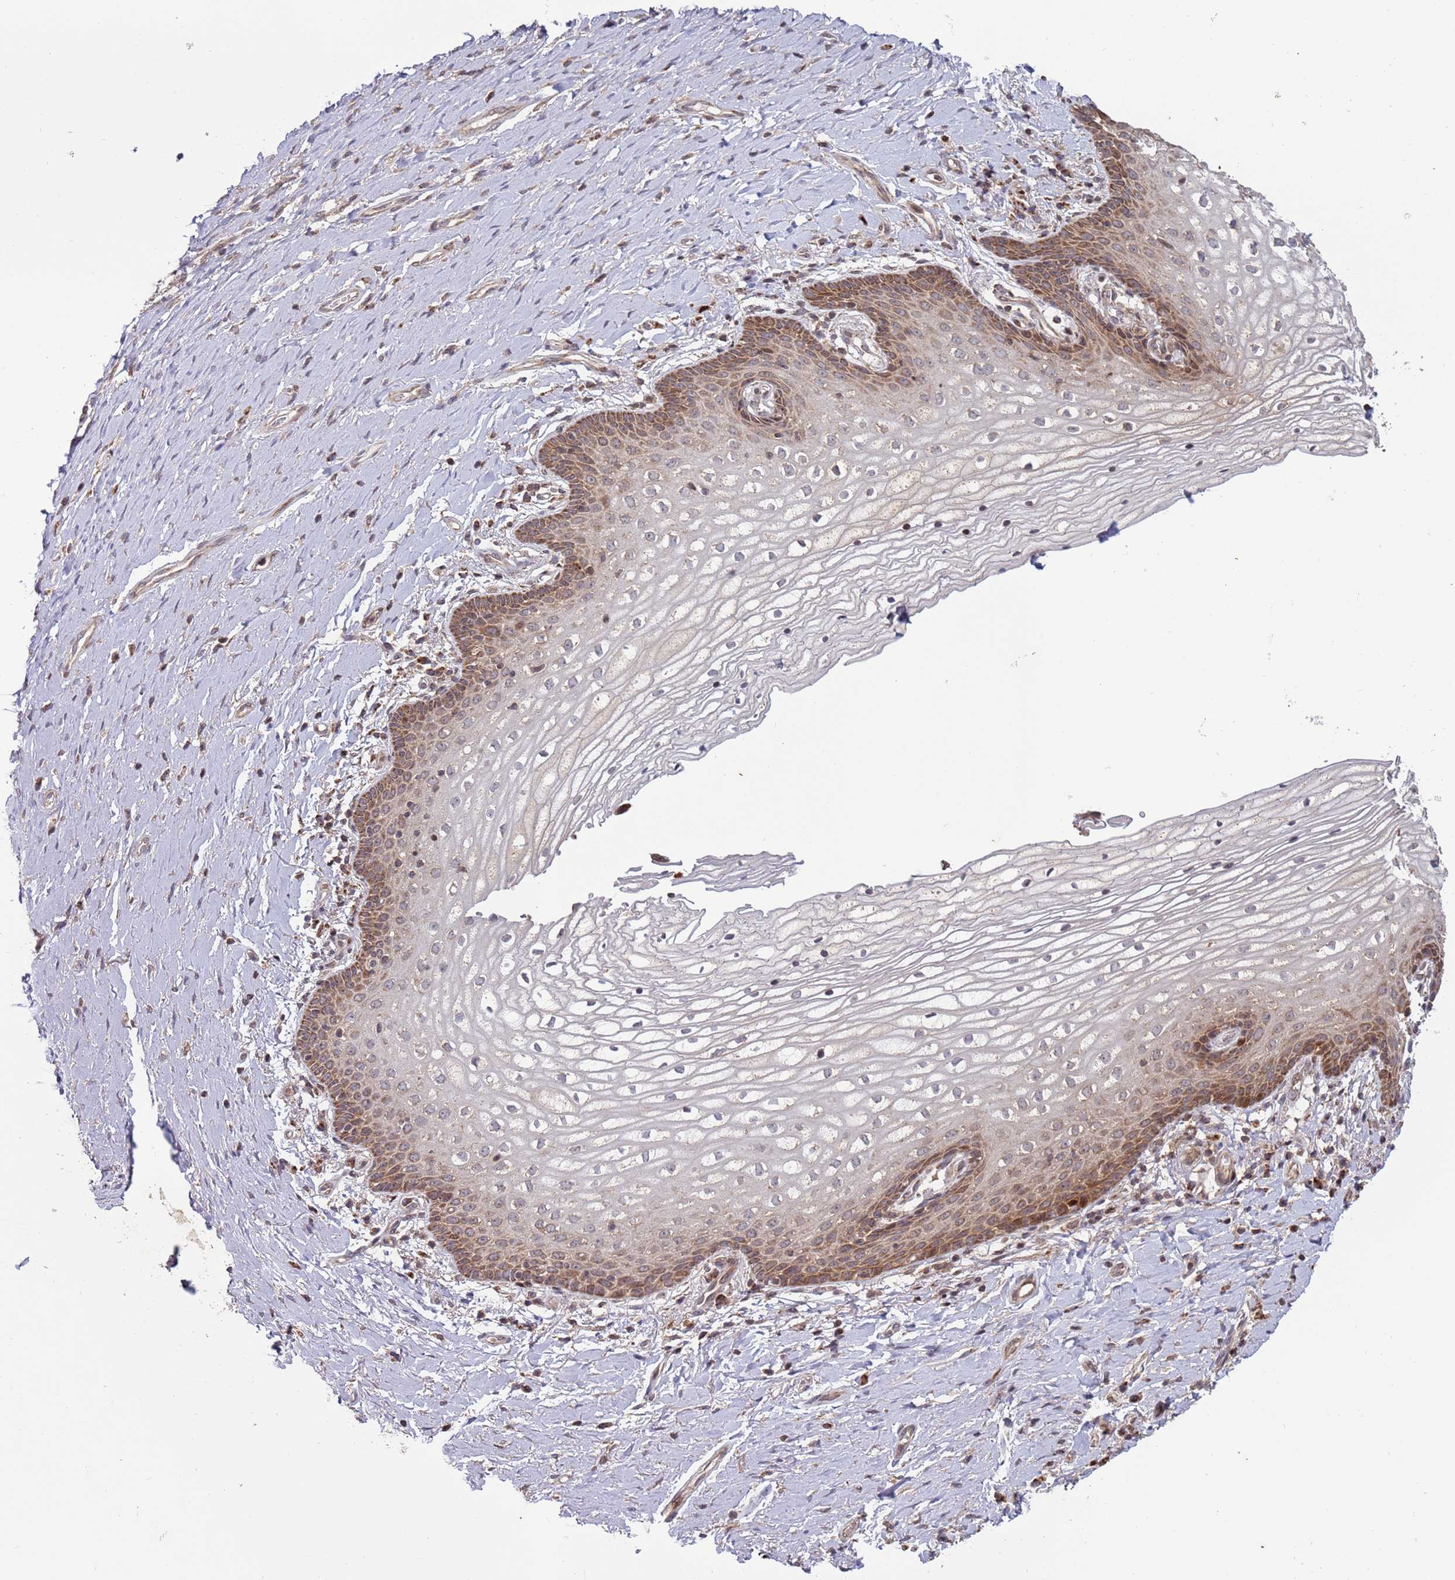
{"staining": {"intensity": "moderate", "quantity": "25%-75%", "location": "cytoplasmic/membranous"}, "tissue": "vagina", "cell_type": "Squamous epithelial cells", "image_type": "normal", "snomed": [{"axis": "morphology", "description": "Normal tissue, NOS"}, {"axis": "topography", "description": "Vagina"}], "caption": "Protein expression analysis of unremarkable vagina demonstrates moderate cytoplasmic/membranous staining in approximately 25%-75% of squamous epithelial cells.", "gene": "RCOR2", "patient": {"sex": "female", "age": 60}}